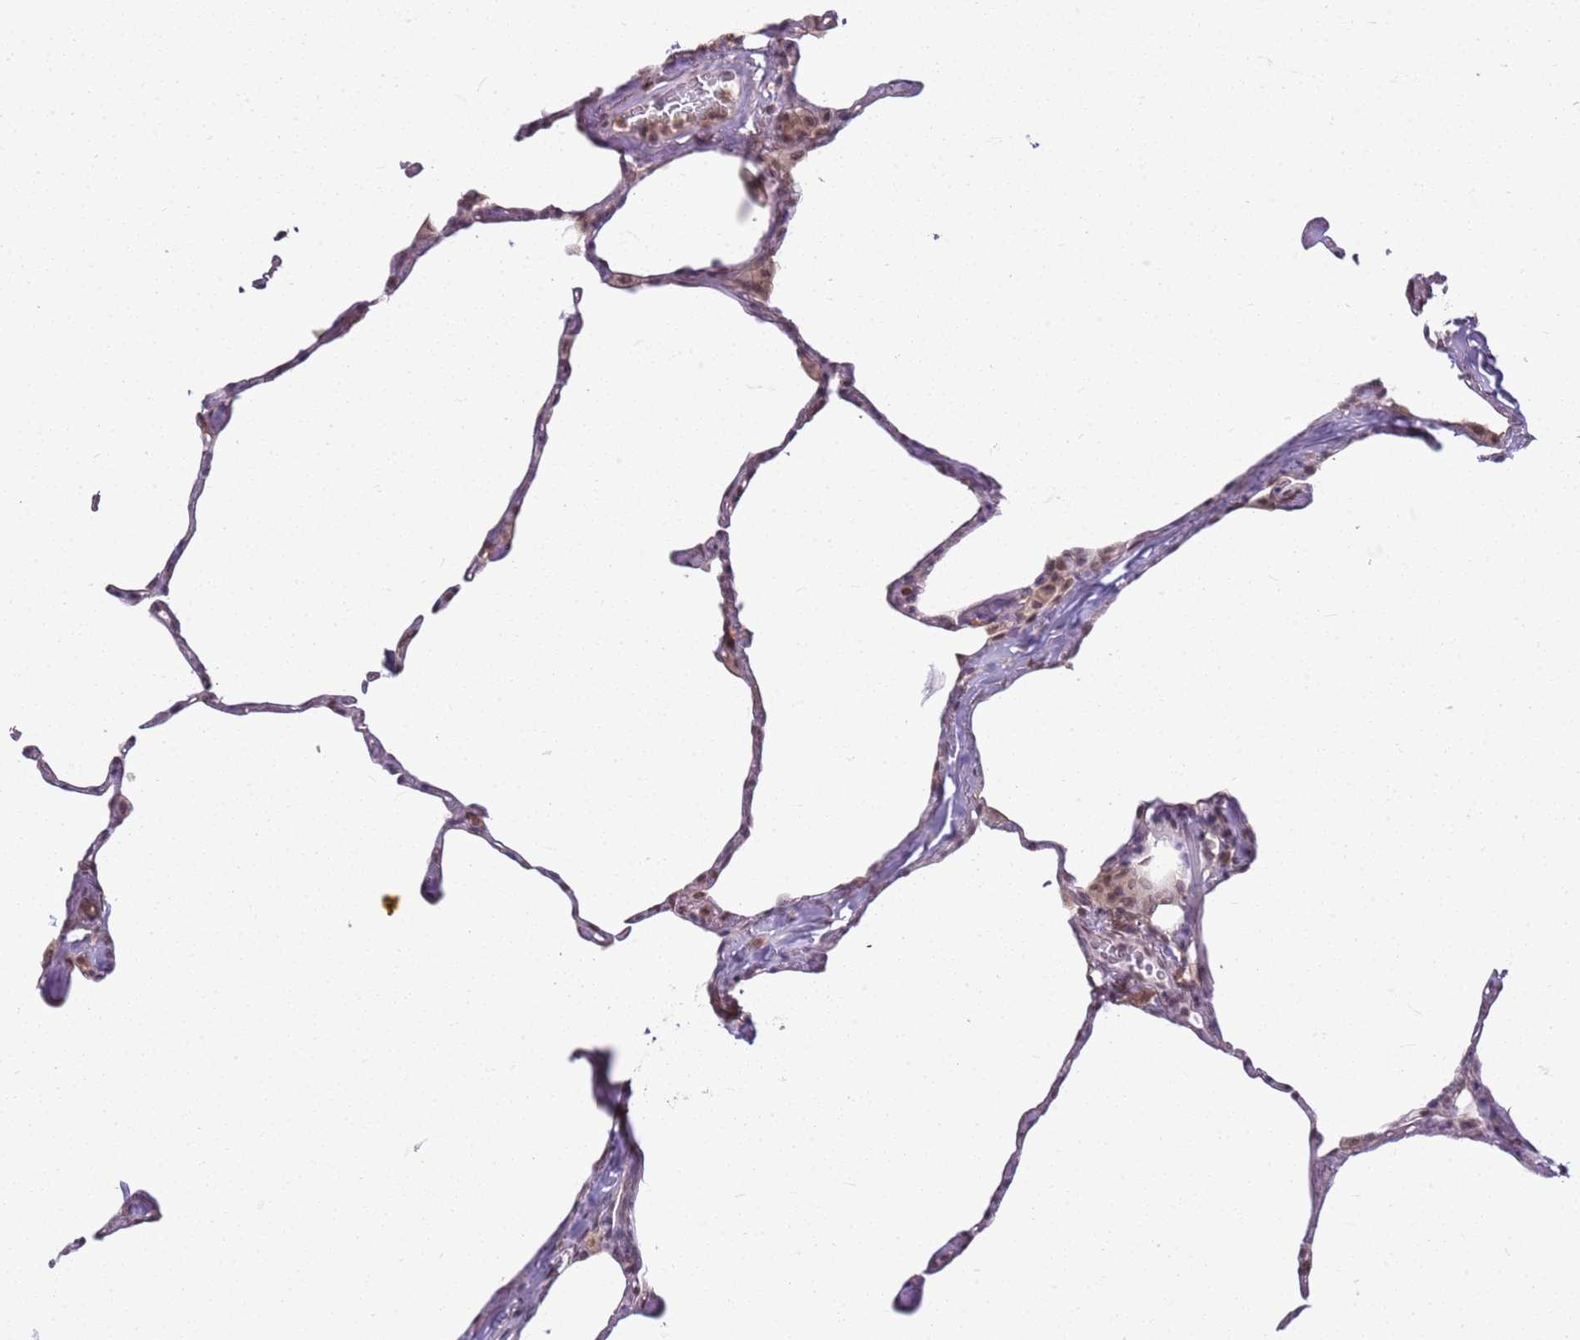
{"staining": {"intensity": "negative", "quantity": "none", "location": "none"}, "tissue": "lung", "cell_type": "Alveolar cells", "image_type": "normal", "snomed": [{"axis": "morphology", "description": "Normal tissue, NOS"}, {"axis": "topography", "description": "Lung"}], "caption": "This is an IHC image of benign human lung. There is no expression in alveolar cells.", "gene": "DHX32", "patient": {"sex": "male", "age": 65}}